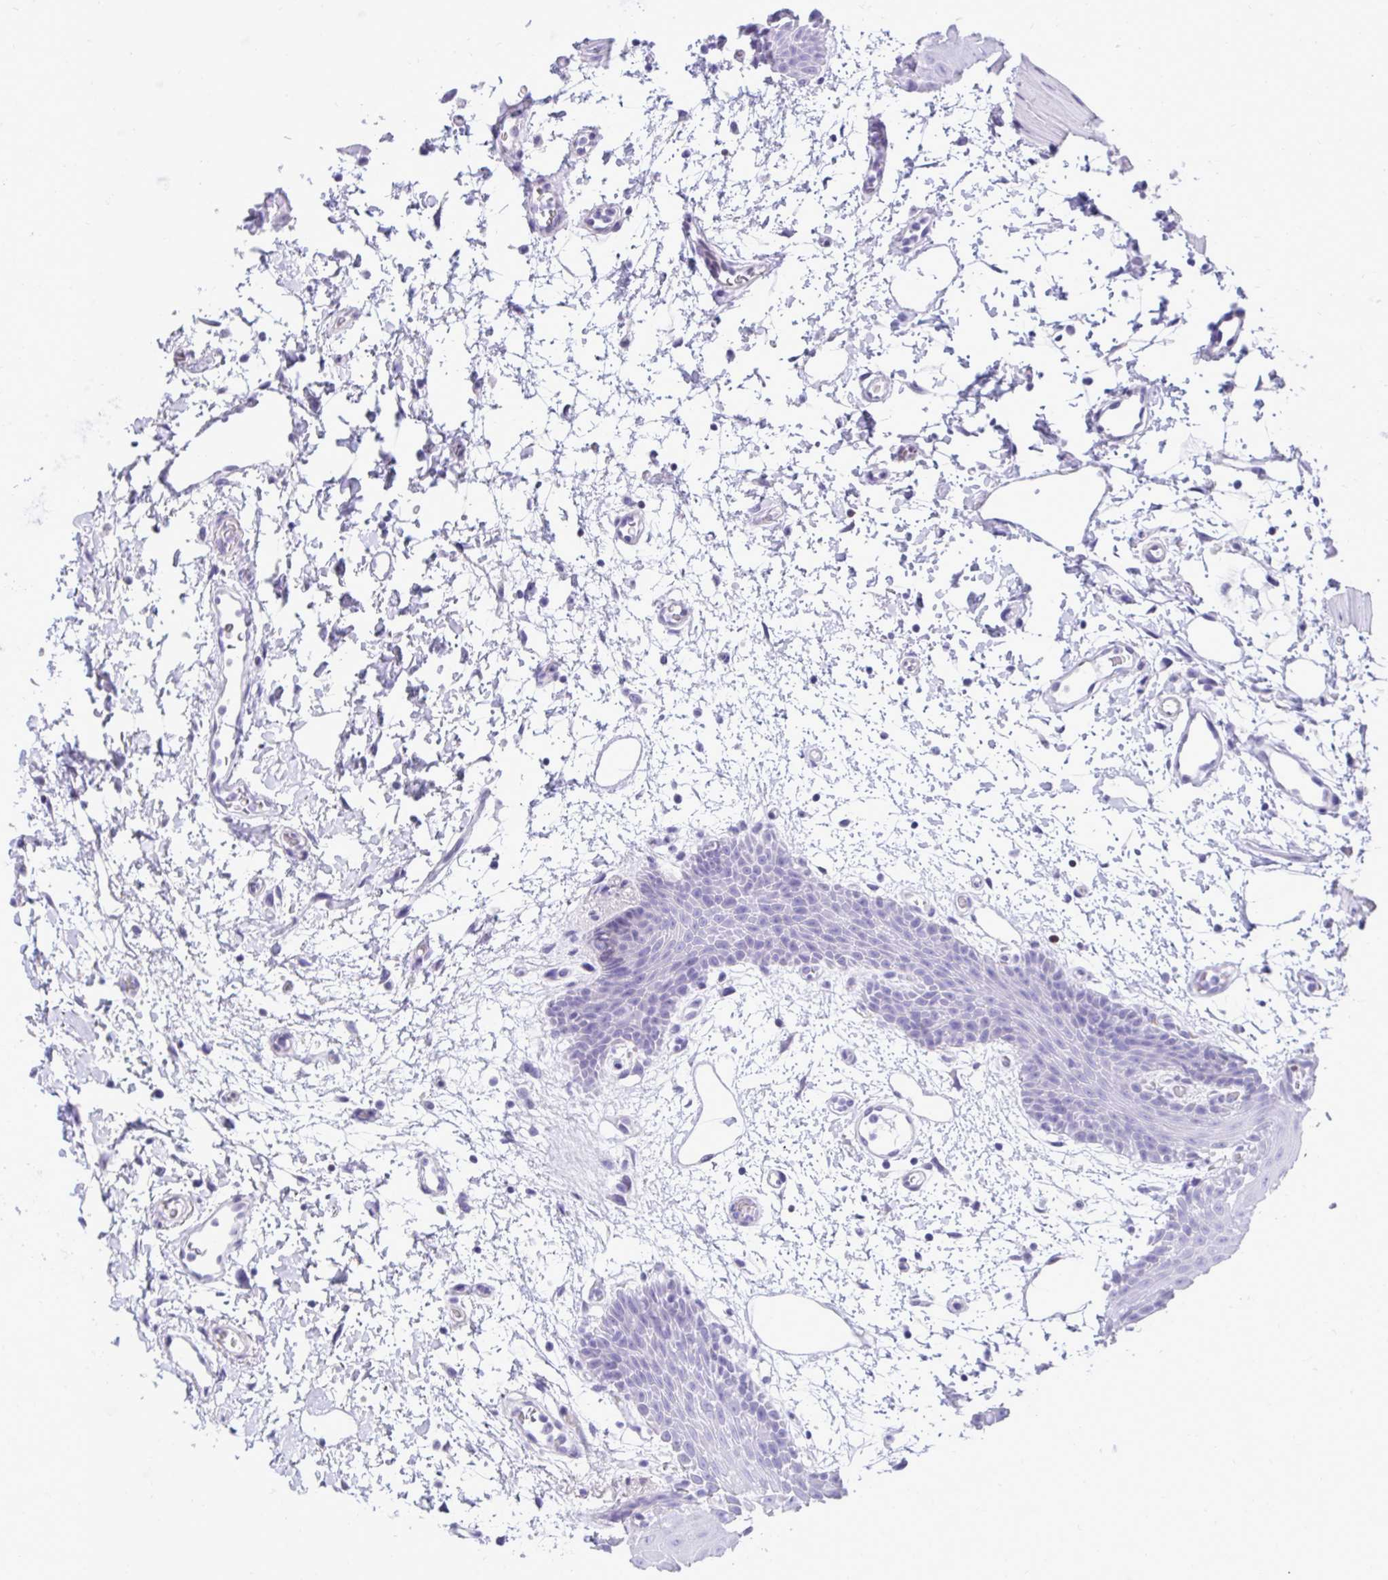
{"staining": {"intensity": "negative", "quantity": "none", "location": "none"}, "tissue": "oral mucosa", "cell_type": "Squamous epithelial cells", "image_type": "normal", "snomed": [{"axis": "morphology", "description": "Normal tissue, NOS"}, {"axis": "topography", "description": "Oral tissue"}], "caption": "The IHC histopathology image has no significant expression in squamous epithelial cells of oral mucosa.", "gene": "PGM2L1", "patient": {"sex": "female", "age": 59}}